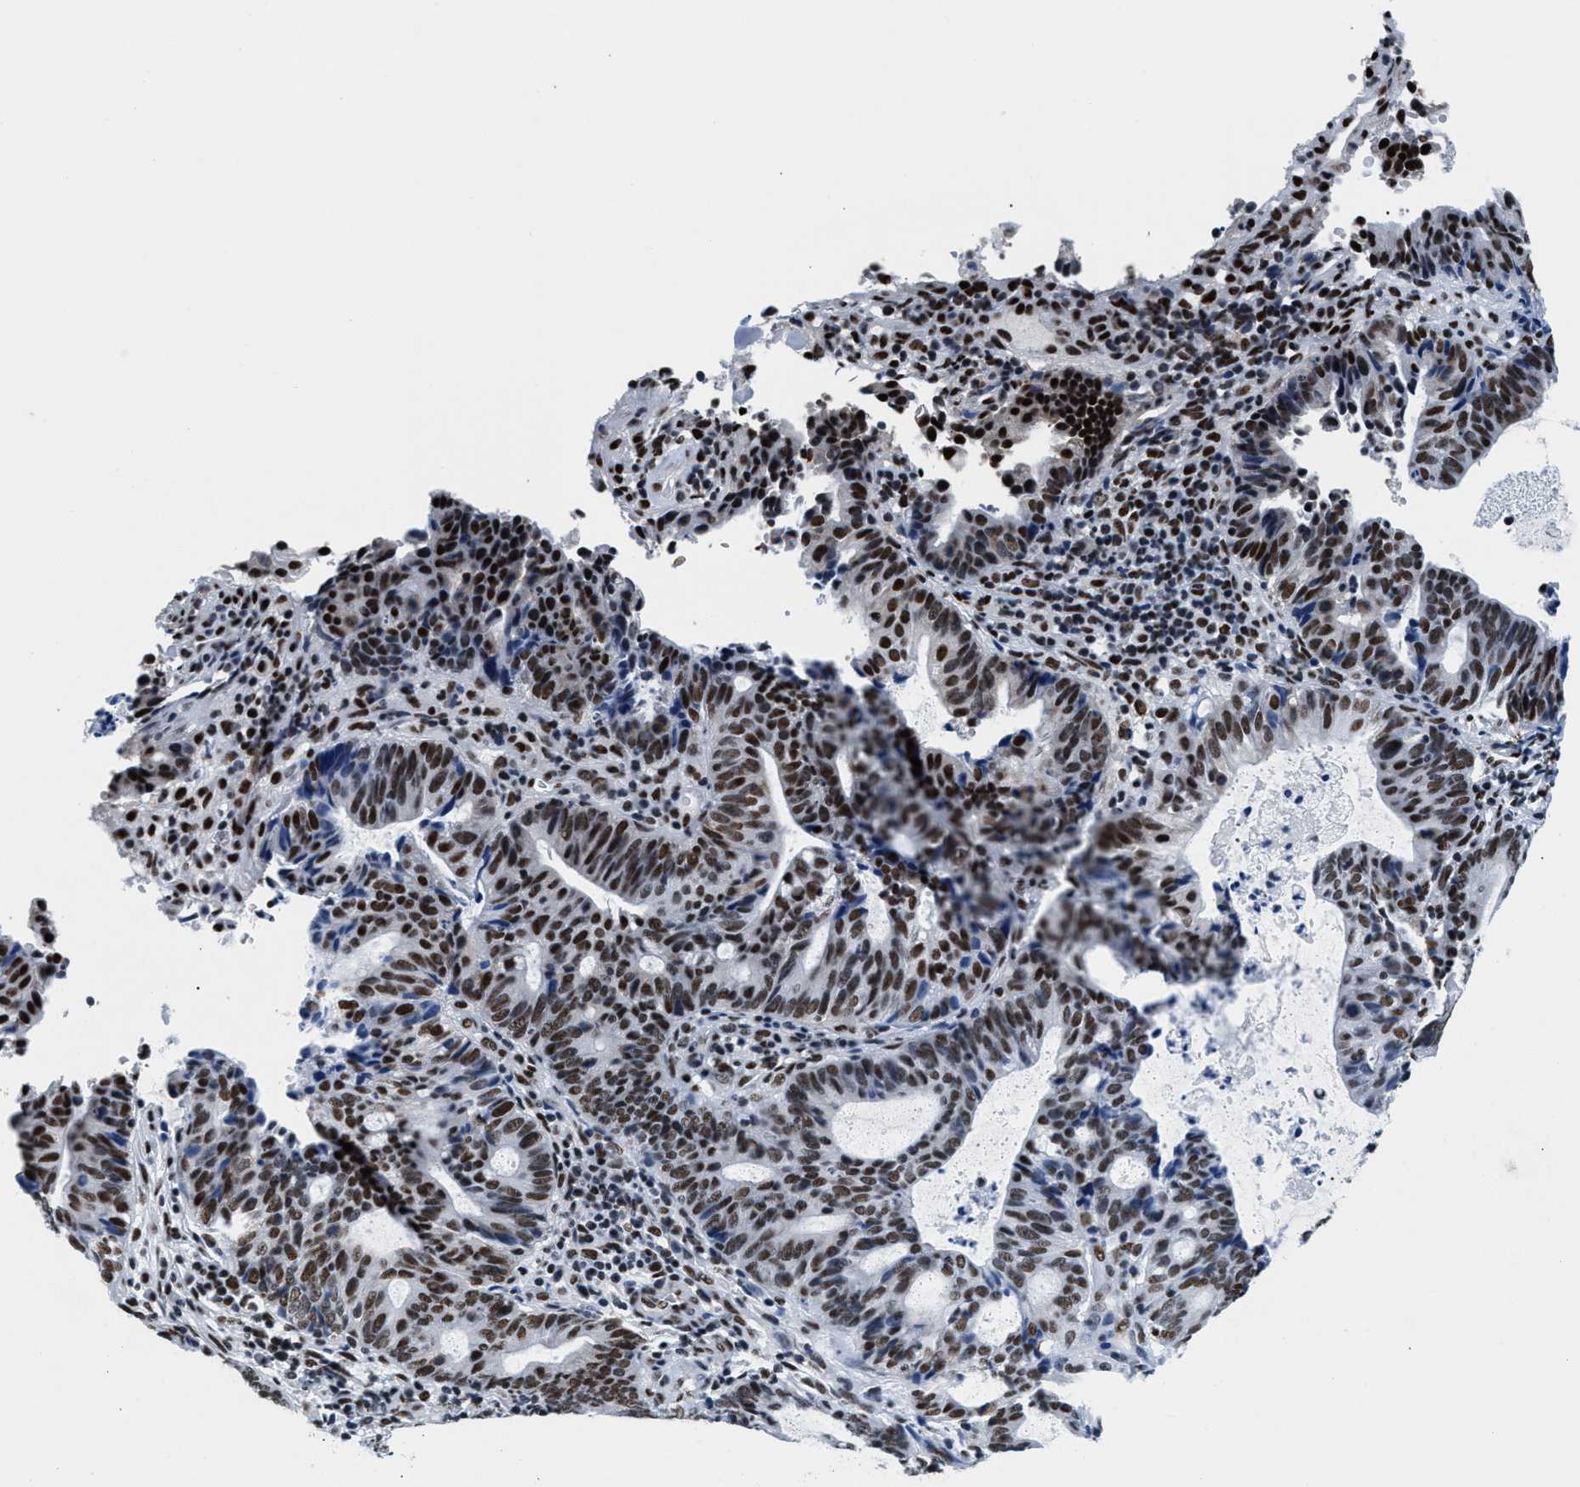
{"staining": {"intensity": "moderate", "quantity": ">75%", "location": "nuclear"}, "tissue": "endometrial cancer", "cell_type": "Tumor cells", "image_type": "cancer", "snomed": [{"axis": "morphology", "description": "Adenocarcinoma, NOS"}, {"axis": "topography", "description": "Uterus"}], "caption": "Endometrial adenocarcinoma stained for a protein demonstrates moderate nuclear positivity in tumor cells. (DAB (3,3'-diaminobenzidine) IHC, brown staining for protein, blue staining for nuclei).", "gene": "RAD50", "patient": {"sex": "female", "age": 83}}